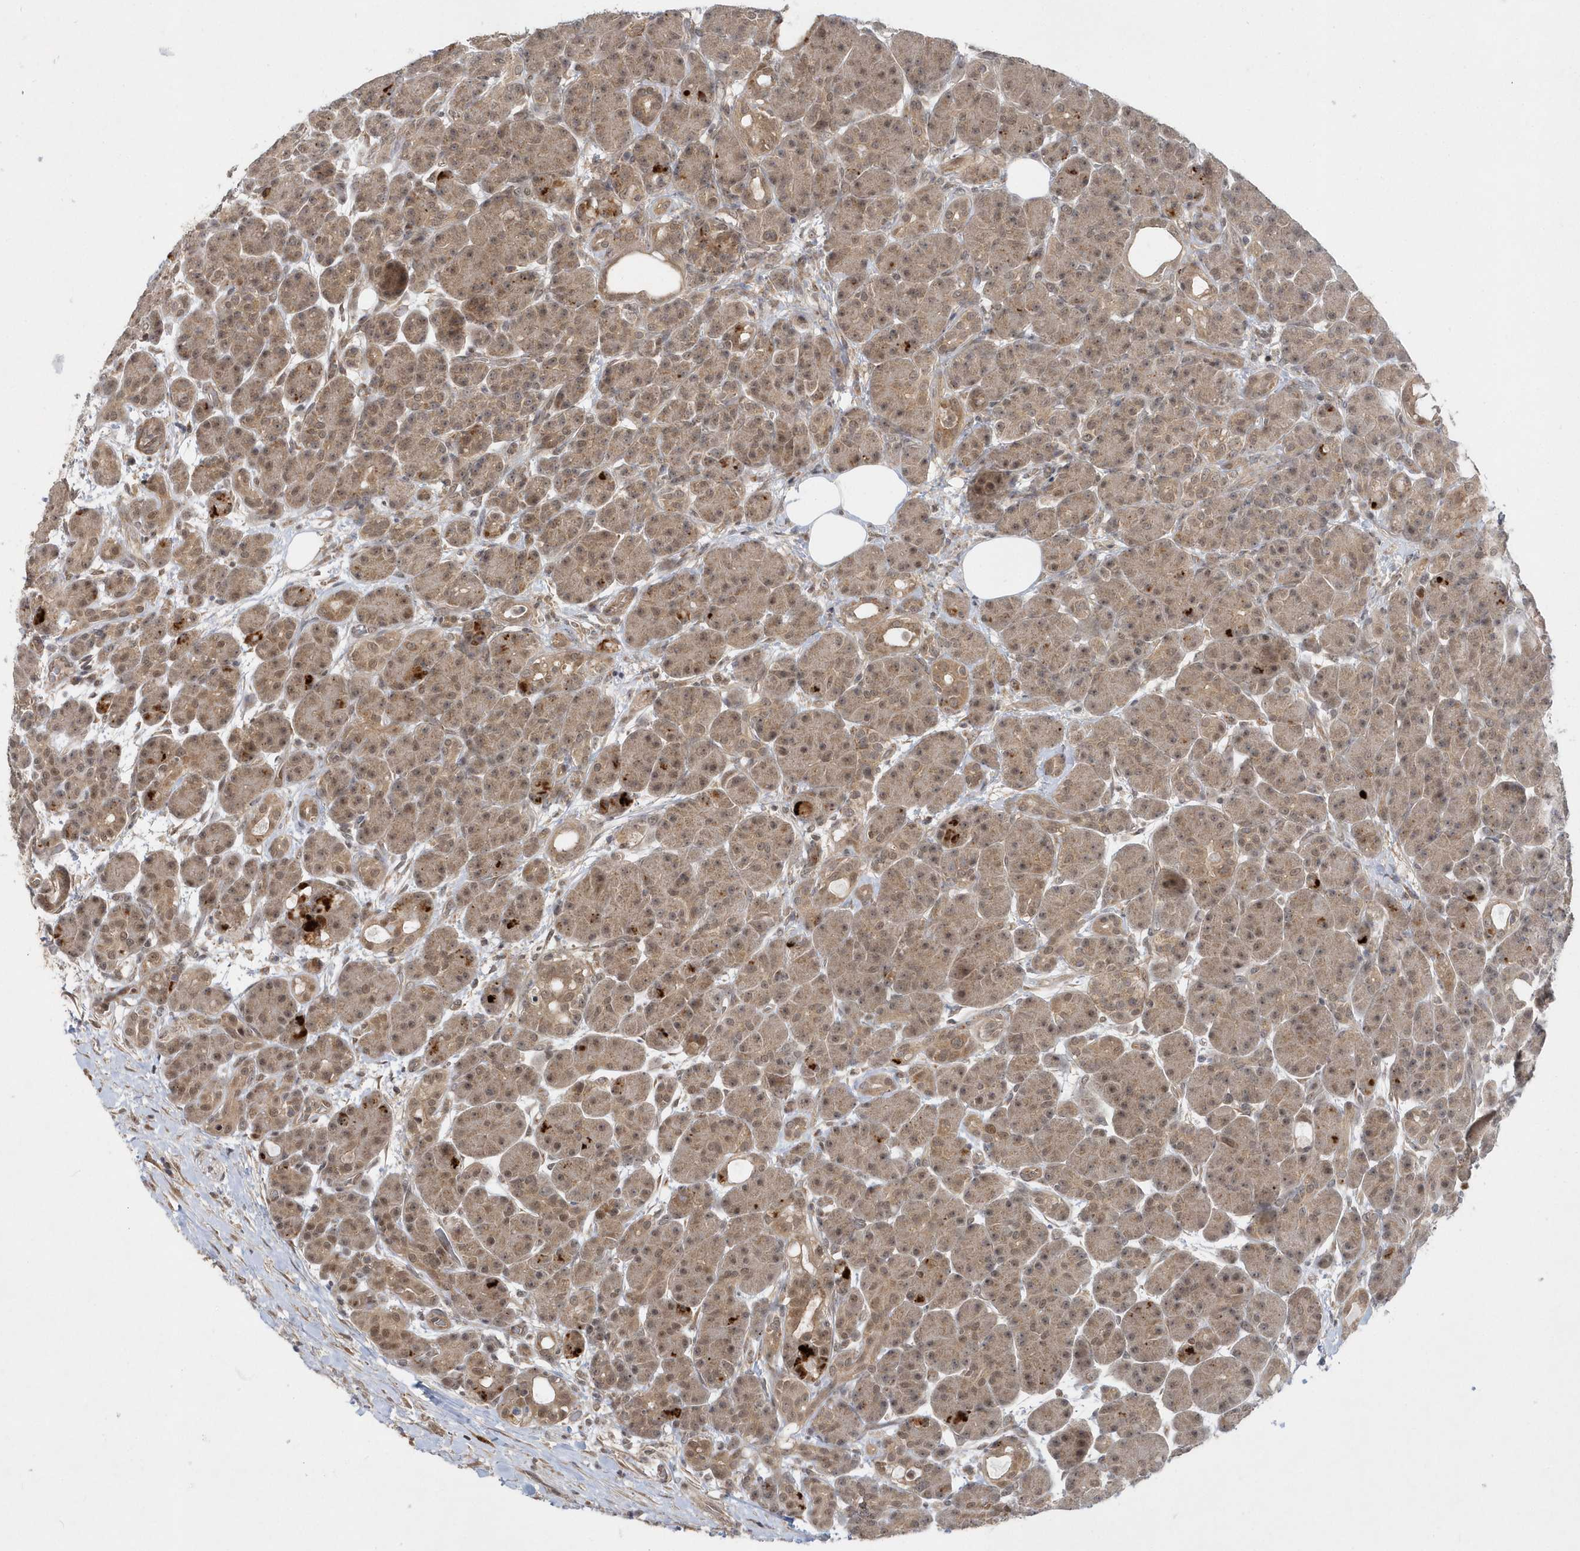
{"staining": {"intensity": "moderate", "quantity": ">75%", "location": "cytoplasmic/membranous,nuclear"}, "tissue": "pancreas", "cell_type": "Exocrine glandular cells", "image_type": "normal", "snomed": [{"axis": "morphology", "description": "Normal tissue, NOS"}, {"axis": "topography", "description": "Pancreas"}], "caption": "DAB immunohistochemical staining of normal pancreas reveals moderate cytoplasmic/membranous,nuclear protein expression in approximately >75% of exocrine glandular cells.", "gene": "MXI1", "patient": {"sex": "male", "age": 63}}